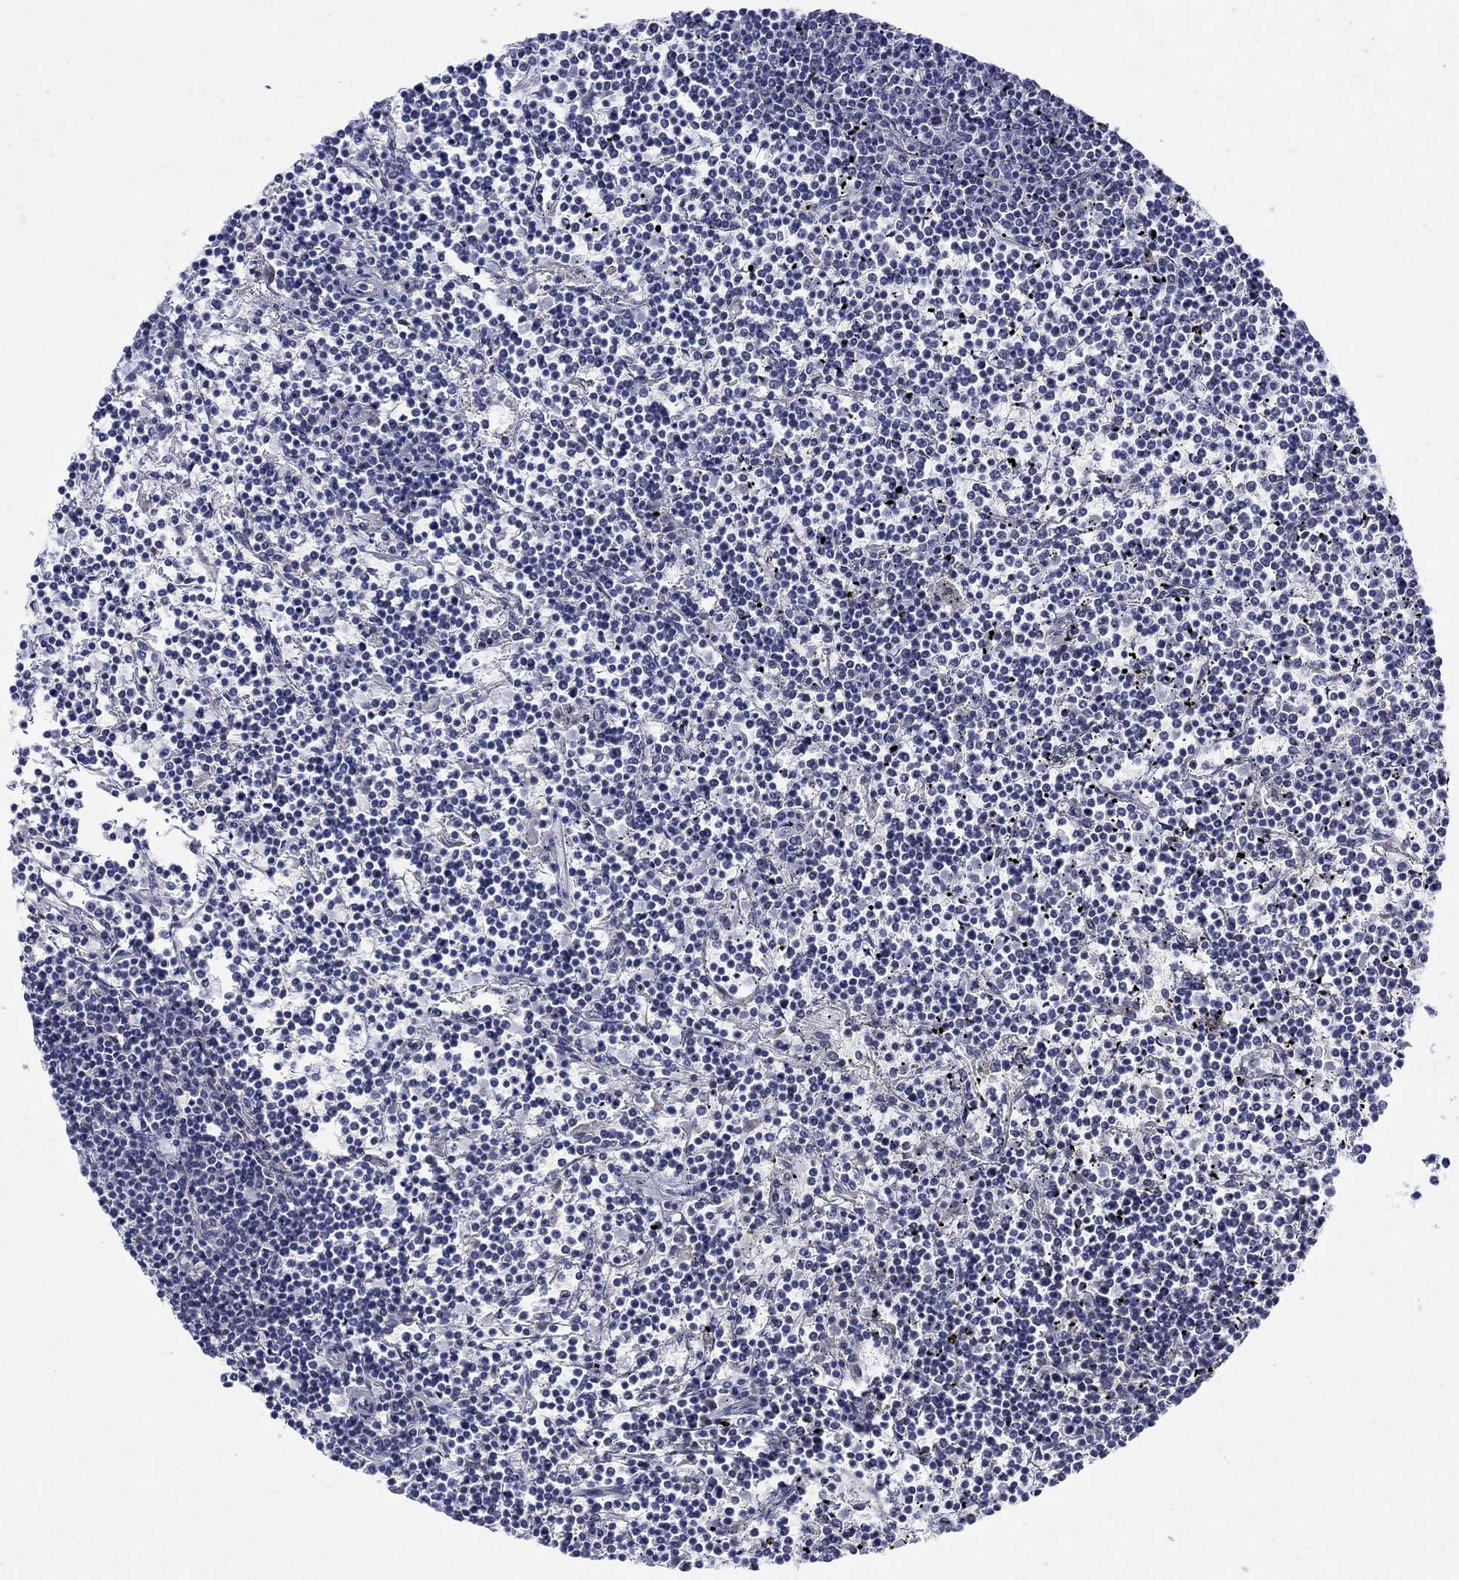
{"staining": {"intensity": "negative", "quantity": "none", "location": "none"}, "tissue": "lymphoma", "cell_type": "Tumor cells", "image_type": "cancer", "snomed": [{"axis": "morphology", "description": "Malignant lymphoma, non-Hodgkin's type, Low grade"}, {"axis": "topography", "description": "Spleen"}], "caption": "A micrograph of low-grade malignant lymphoma, non-Hodgkin's type stained for a protein shows no brown staining in tumor cells.", "gene": "SCN7A", "patient": {"sex": "female", "age": 19}}